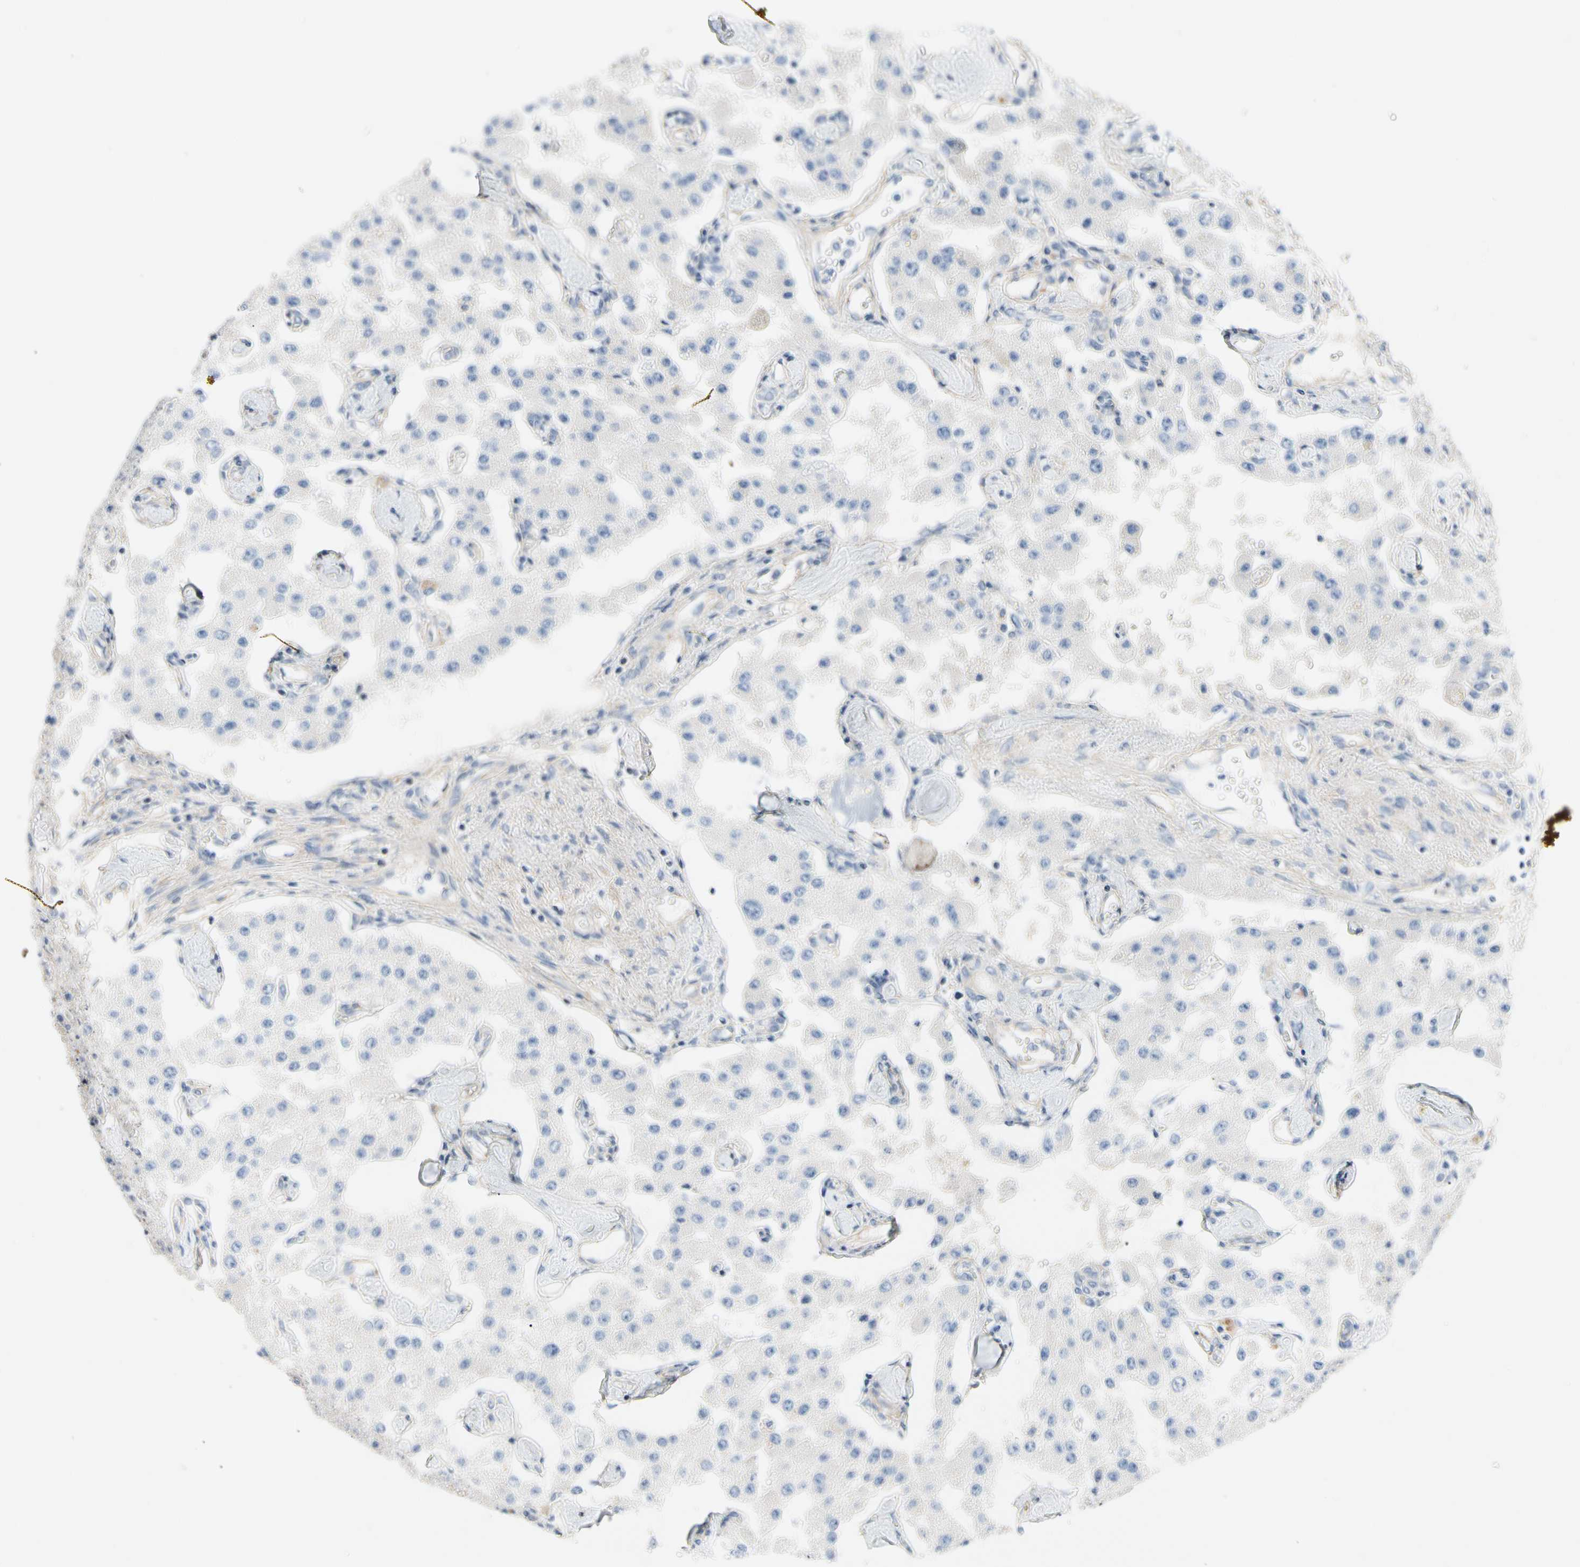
{"staining": {"intensity": "negative", "quantity": "none", "location": "none"}, "tissue": "carcinoid", "cell_type": "Tumor cells", "image_type": "cancer", "snomed": [{"axis": "morphology", "description": "Carcinoid, malignant, NOS"}, {"axis": "topography", "description": "Pancreas"}], "caption": "Tumor cells are negative for protein expression in human malignant carcinoid.", "gene": "CA14", "patient": {"sex": "male", "age": 41}}